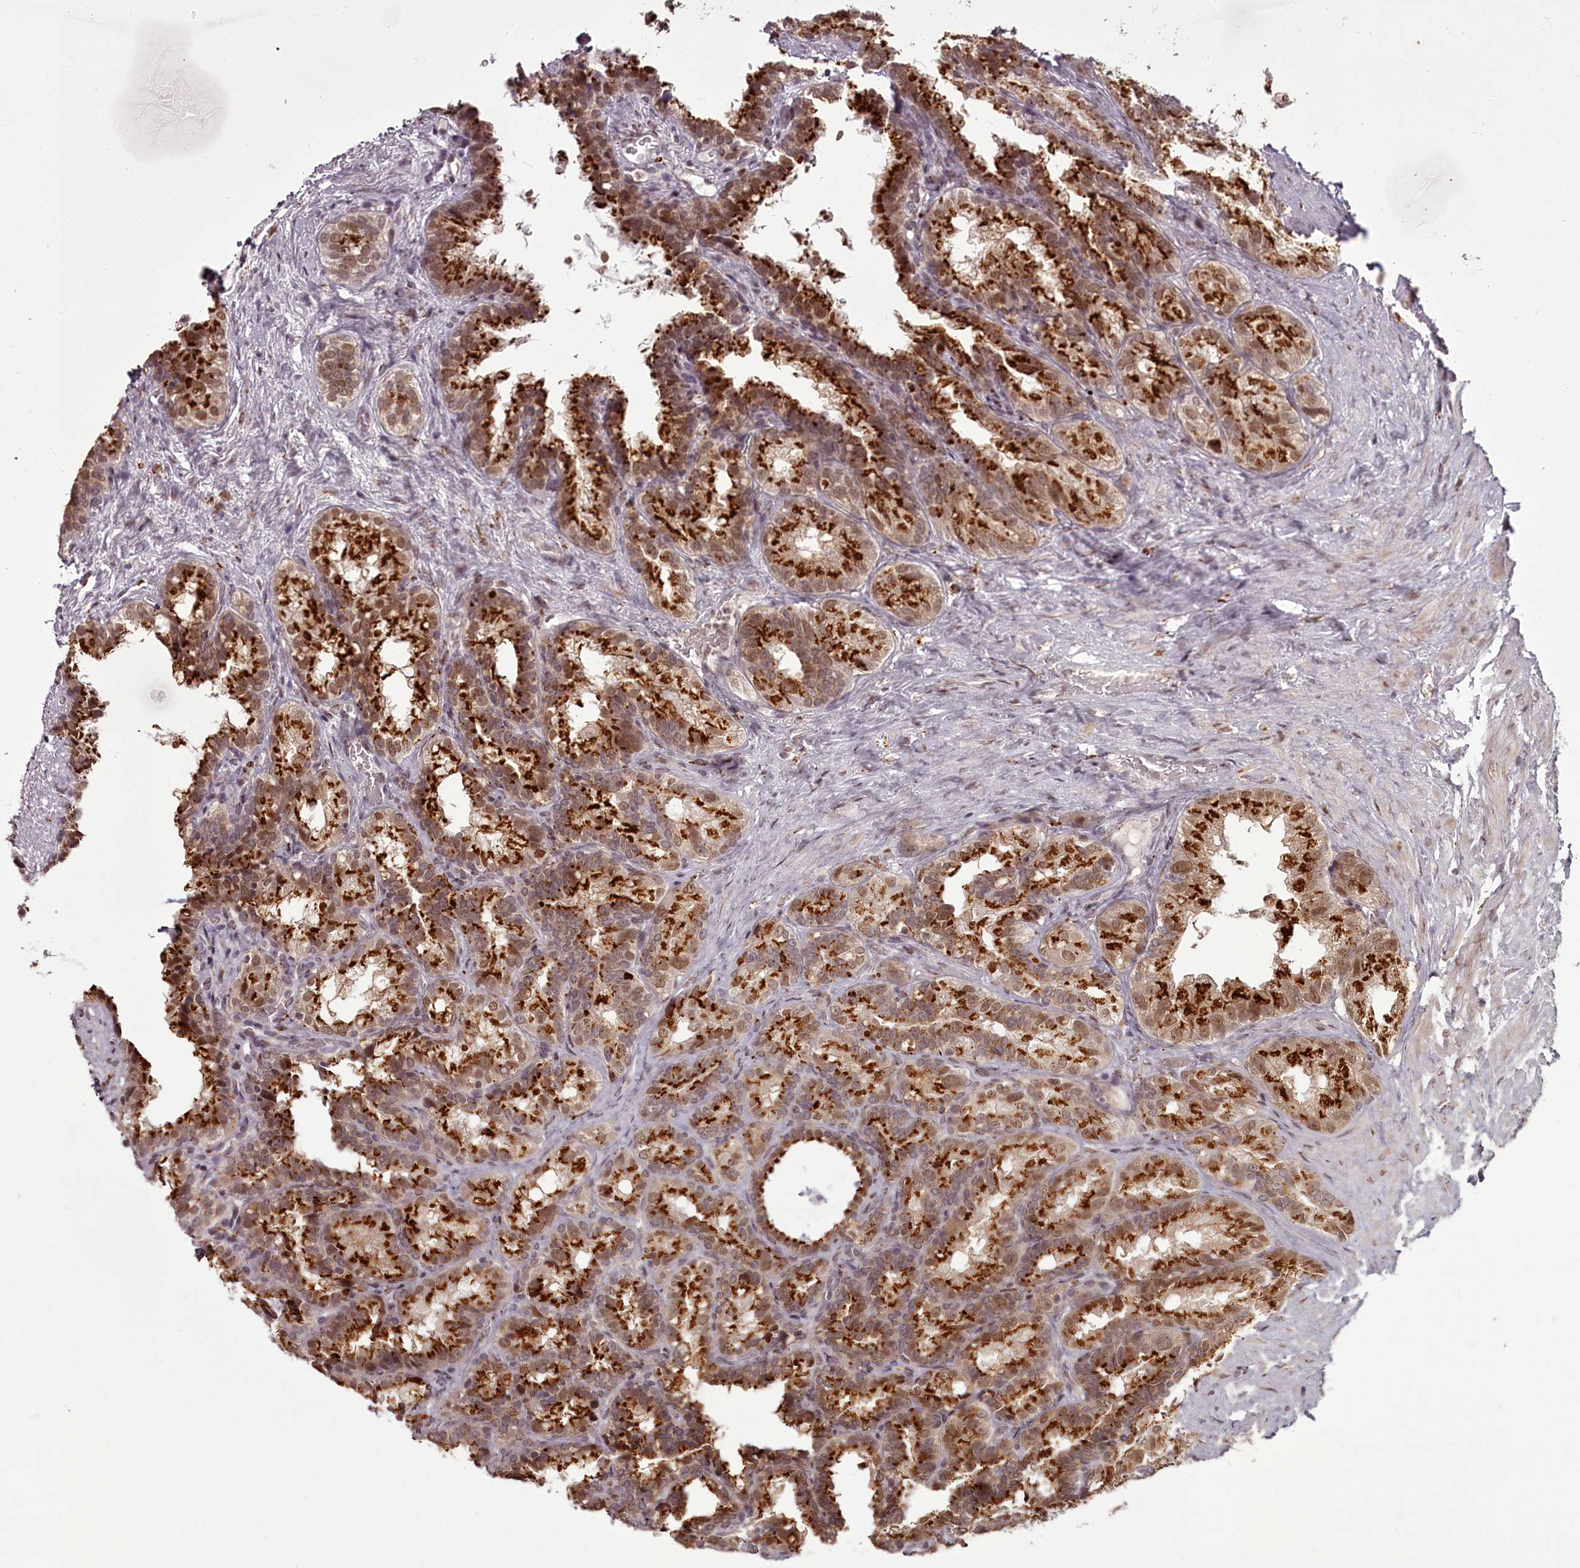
{"staining": {"intensity": "strong", "quantity": "25%-75%", "location": "cytoplasmic/membranous,nuclear"}, "tissue": "seminal vesicle", "cell_type": "Glandular cells", "image_type": "normal", "snomed": [{"axis": "morphology", "description": "Normal tissue, NOS"}, {"axis": "topography", "description": "Seminal veicle"}], "caption": "IHC of benign seminal vesicle exhibits high levels of strong cytoplasmic/membranous,nuclear staining in approximately 25%-75% of glandular cells. (Brightfield microscopy of DAB IHC at high magnification).", "gene": "CEP83", "patient": {"sex": "male", "age": 60}}